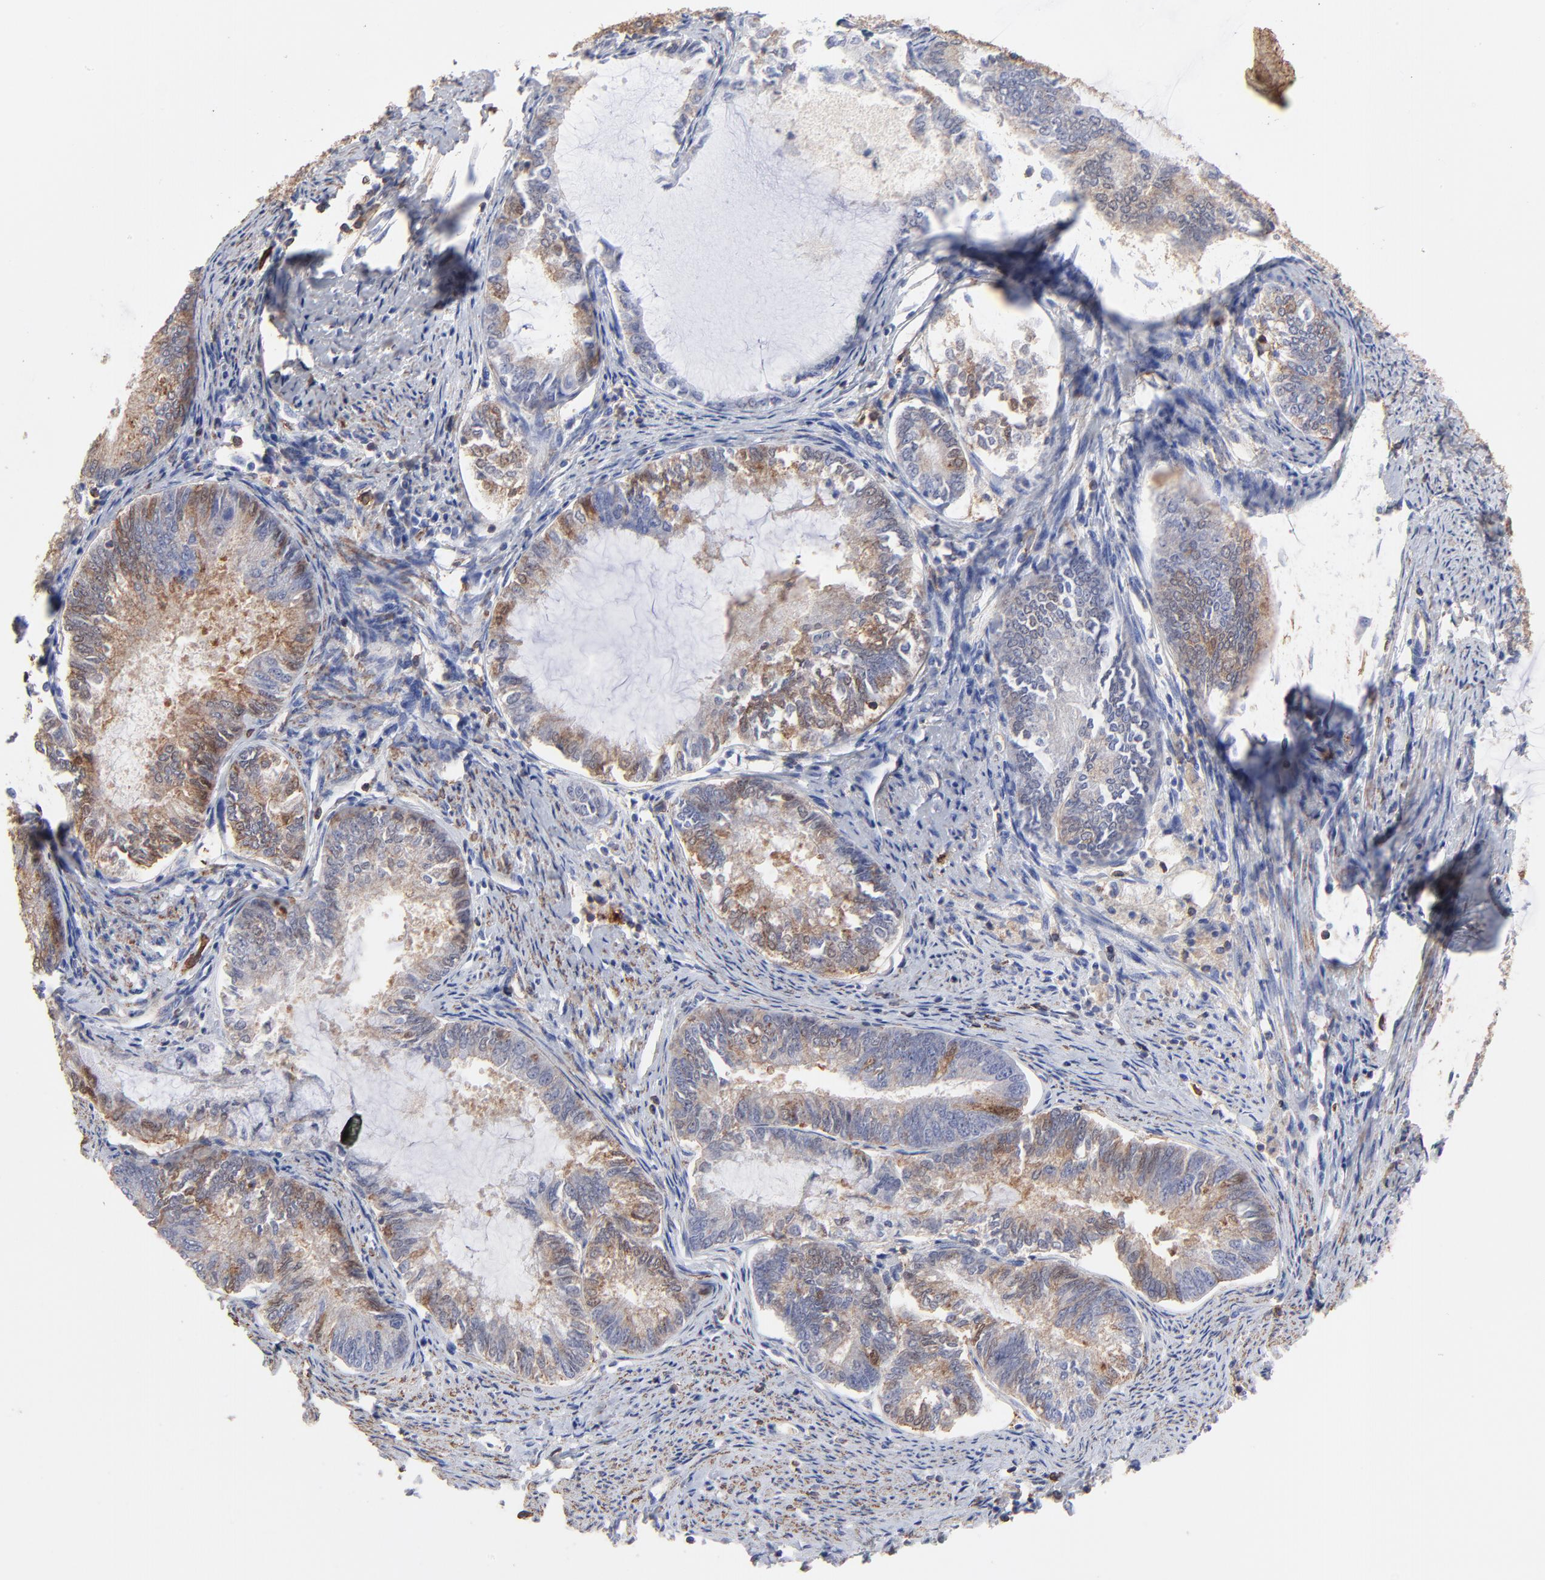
{"staining": {"intensity": "weak", "quantity": "25%-75%", "location": "cytoplasmic/membranous"}, "tissue": "endometrial cancer", "cell_type": "Tumor cells", "image_type": "cancer", "snomed": [{"axis": "morphology", "description": "Adenocarcinoma, NOS"}, {"axis": "topography", "description": "Endometrium"}], "caption": "The image demonstrates immunohistochemical staining of endometrial cancer. There is weak cytoplasmic/membranous expression is seen in about 25%-75% of tumor cells.", "gene": "ASL", "patient": {"sex": "female", "age": 86}}